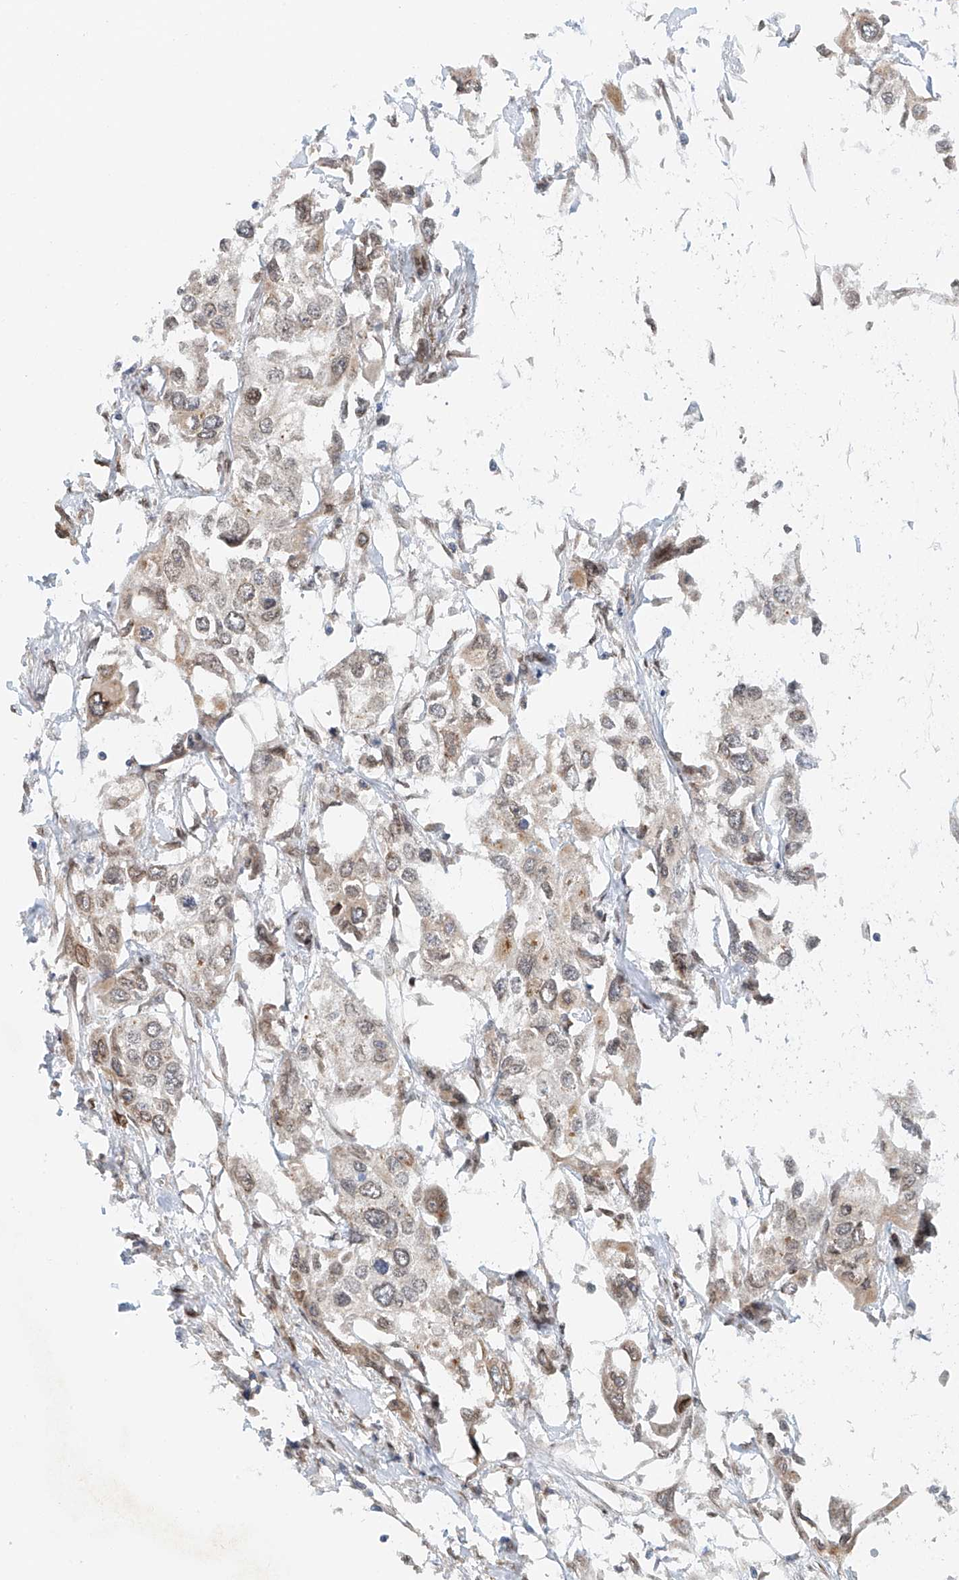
{"staining": {"intensity": "weak", "quantity": "<25%", "location": "cytoplasmic/membranous"}, "tissue": "urothelial cancer", "cell_type": "Tumor cells", "image_type": "cancer", "snomed": [{"axis": "morphology", "description": "Urothelial carcinoma, High grade"}, {"axis": "topography", "description": "Urinary bladder"}], "caption": "Tumor cells show no significant expression in urothelial carcinoma (high-grade). The staining was performed using DAB to visualize the protein expression in brown, while the nuclei were stained in blue with hematoxylin (Magnification: 20x).", "gene": "STARD9", "patient": {"sex": "male", "age": 64}}